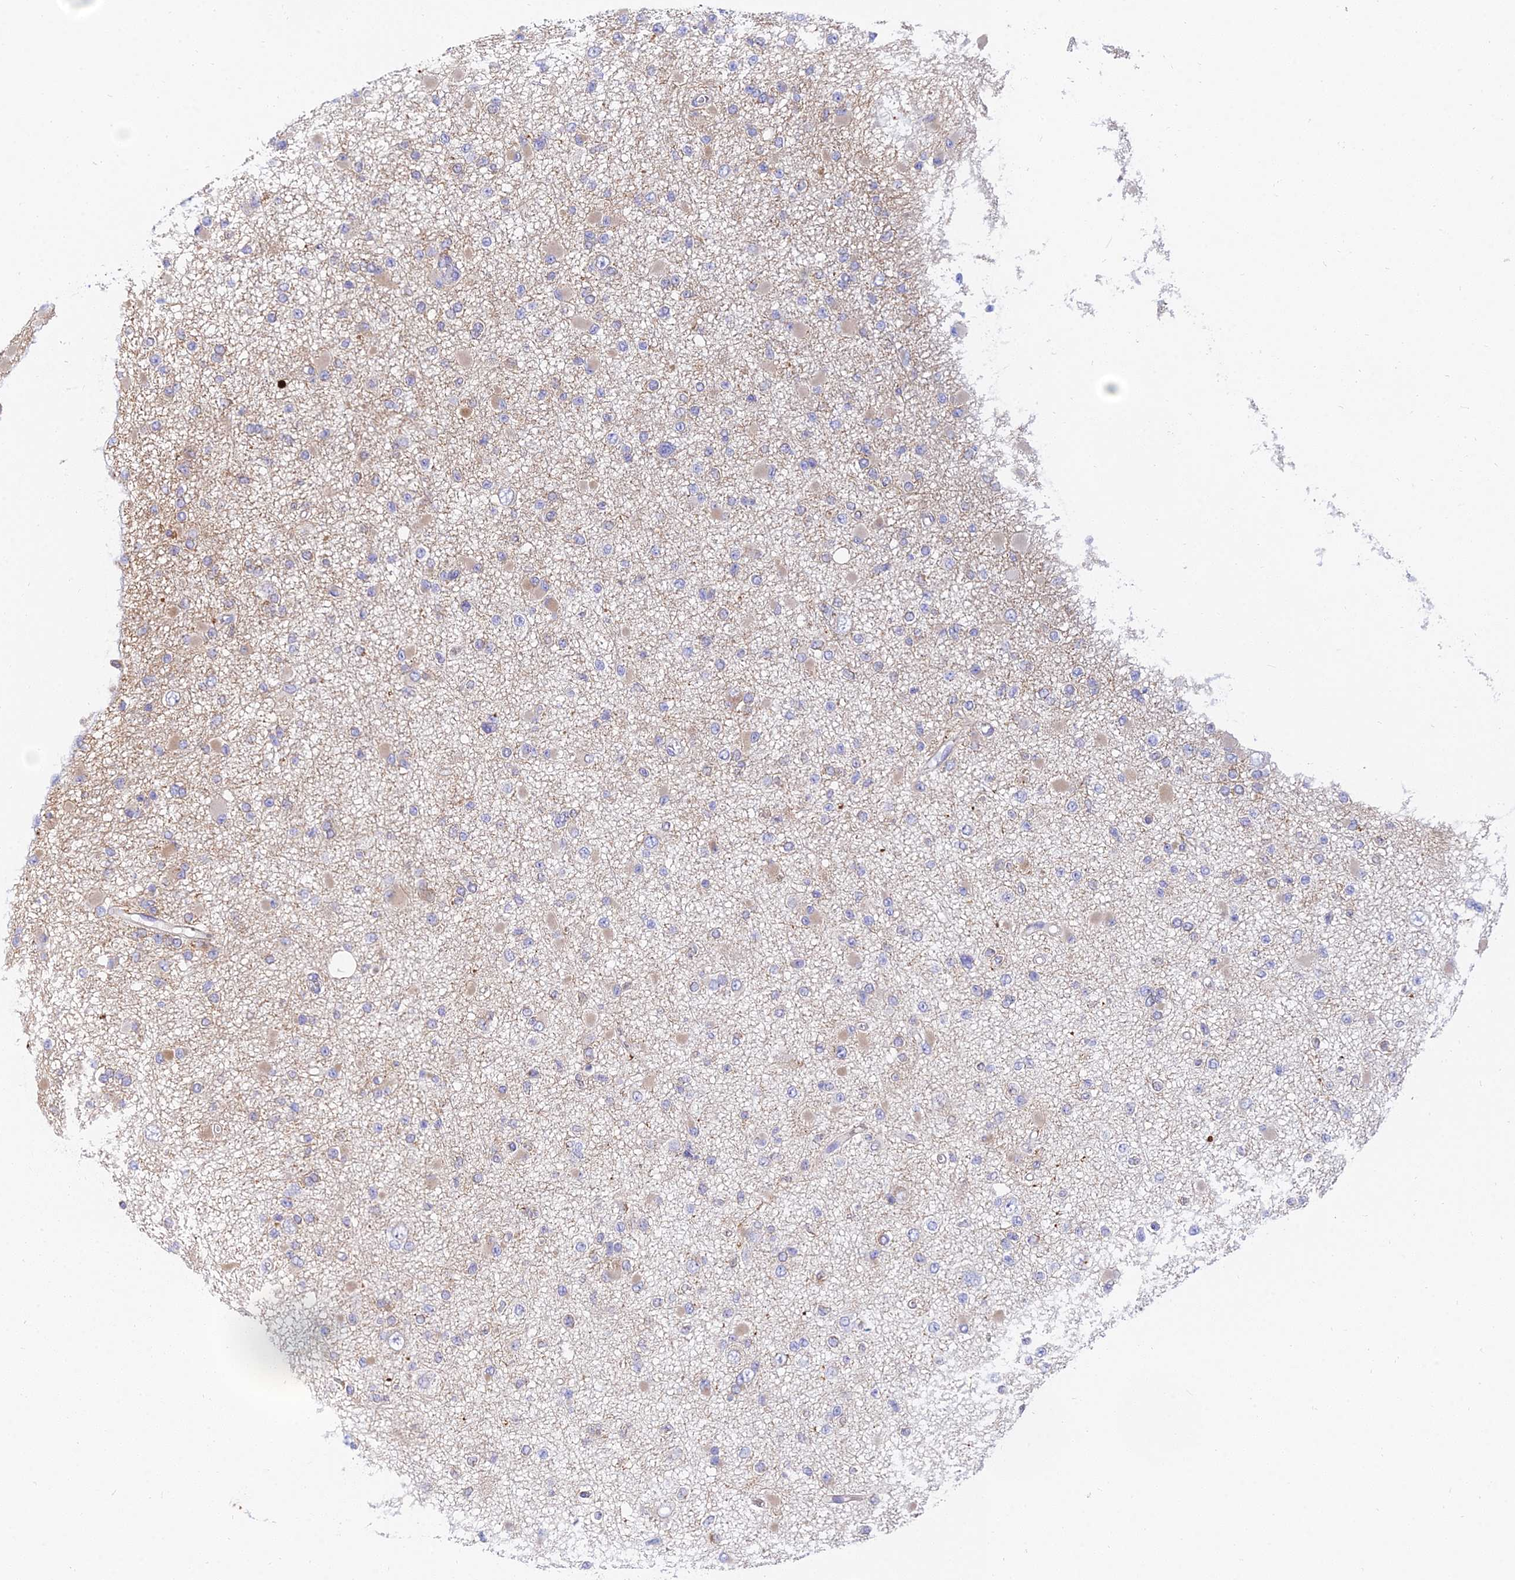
{"staining": {"intensity": "weak", "quantity": "<25%", "location": "cytoplasmic/membranous"}, "tissue": "glioma", "cell_type": "Tumor cells", "image_type": "cancer", "snomed": [{"axis": "morphology", "description": "Glioma, malignant, Low grade"}, {"axis": "topography", "description": "Brain"}], "caption": "An image of human glioma is negative for staining in tumor cells.", "gene": "ARL8B", "patient": {"sex": "female", "age": 22}}